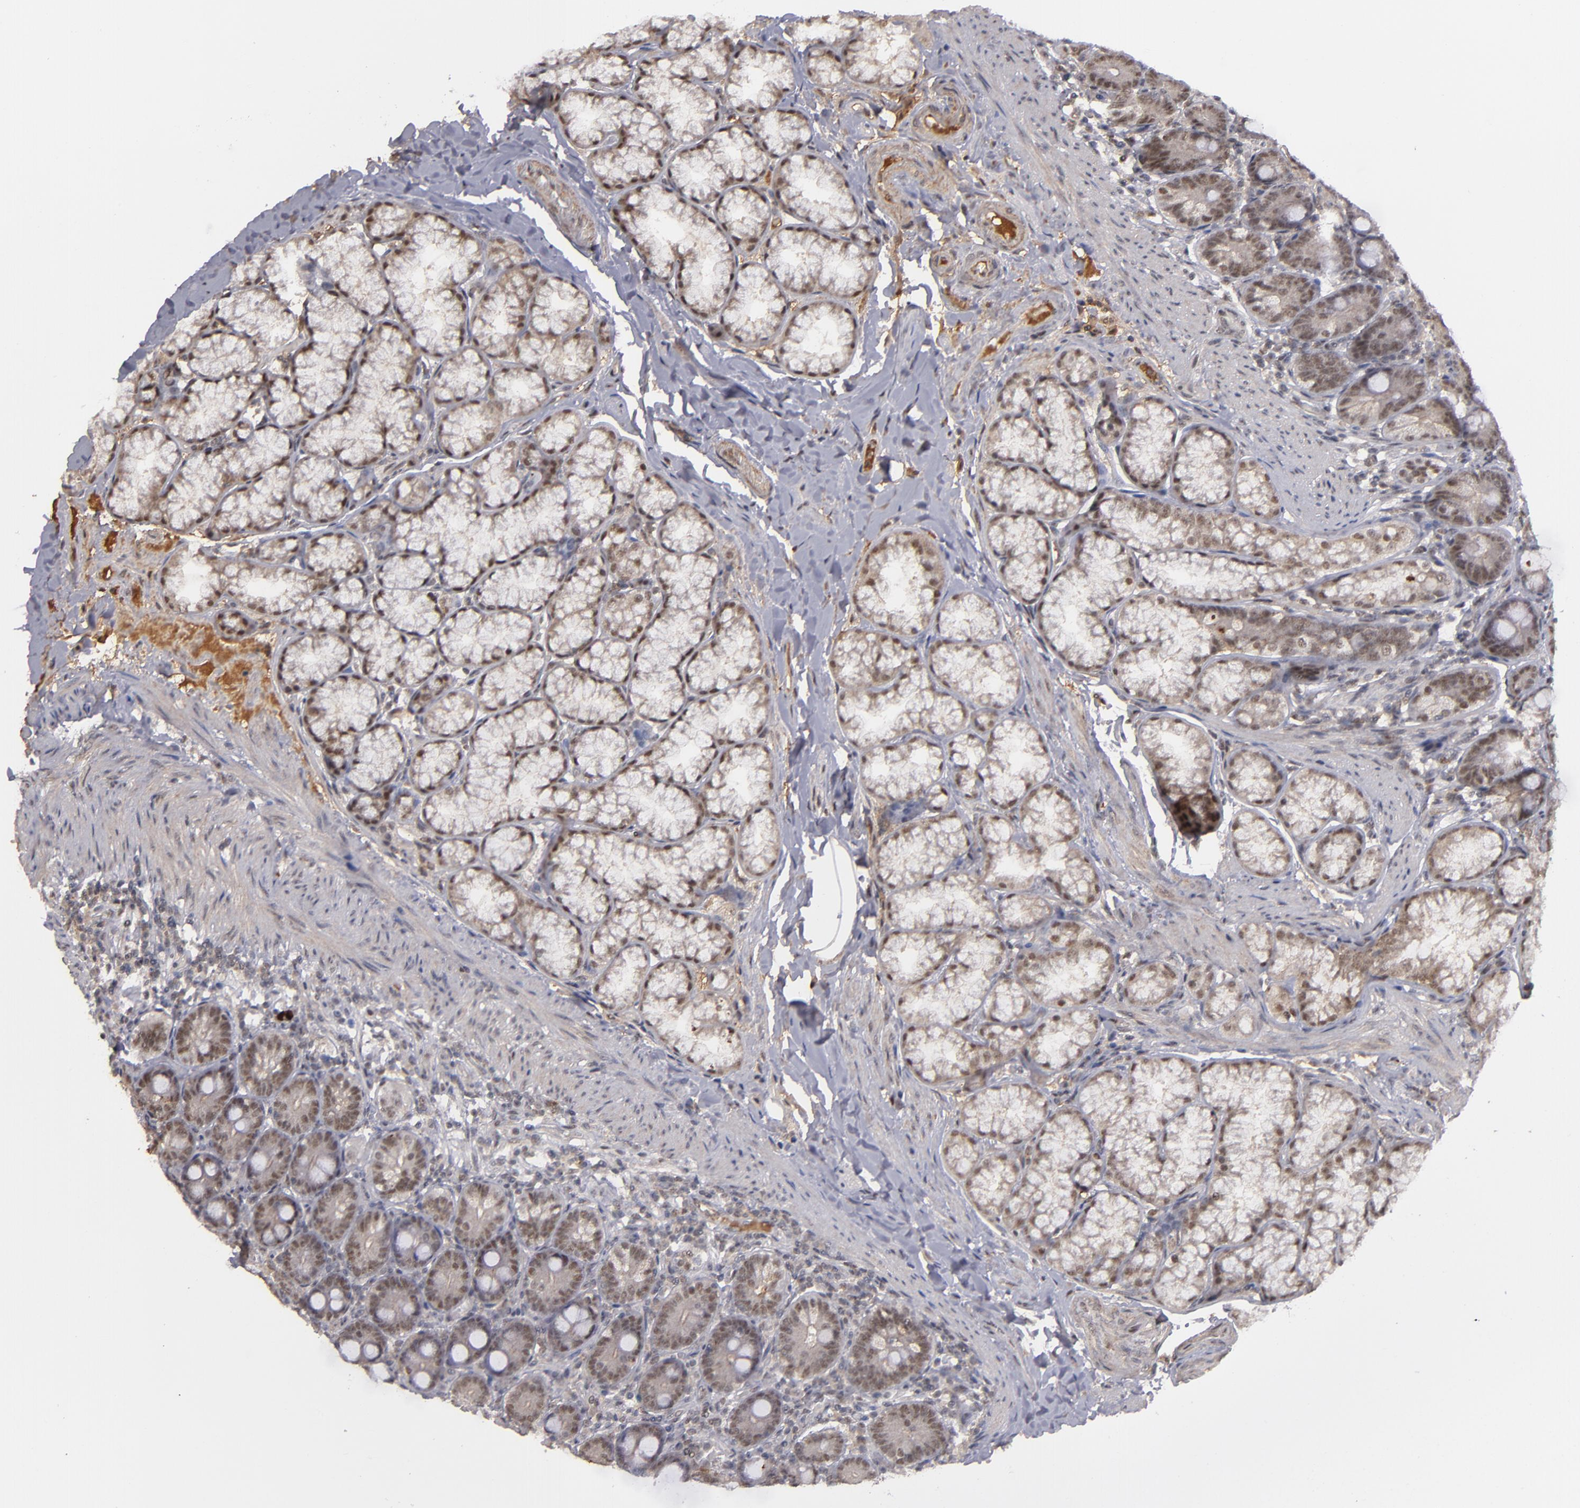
{"staining": {"intensity": "weak", "quantity": ">75%", "location": "nuclear"}, "tissue": "duodenum", "cell_type": "Glandular cells", "image_type": "normal", "snomed": [{"axis": "morphology", "description": "Normal tissue, NOS"}, {"axis": "topography", "description": "Duodenum"}], "caption": "Duodenum stained with a brown dye exhibits weak nuclear positive staining in about >75% of glandular cells.", "gene": "ZNF234", "patient": {"sex": "female", "age": 64}}